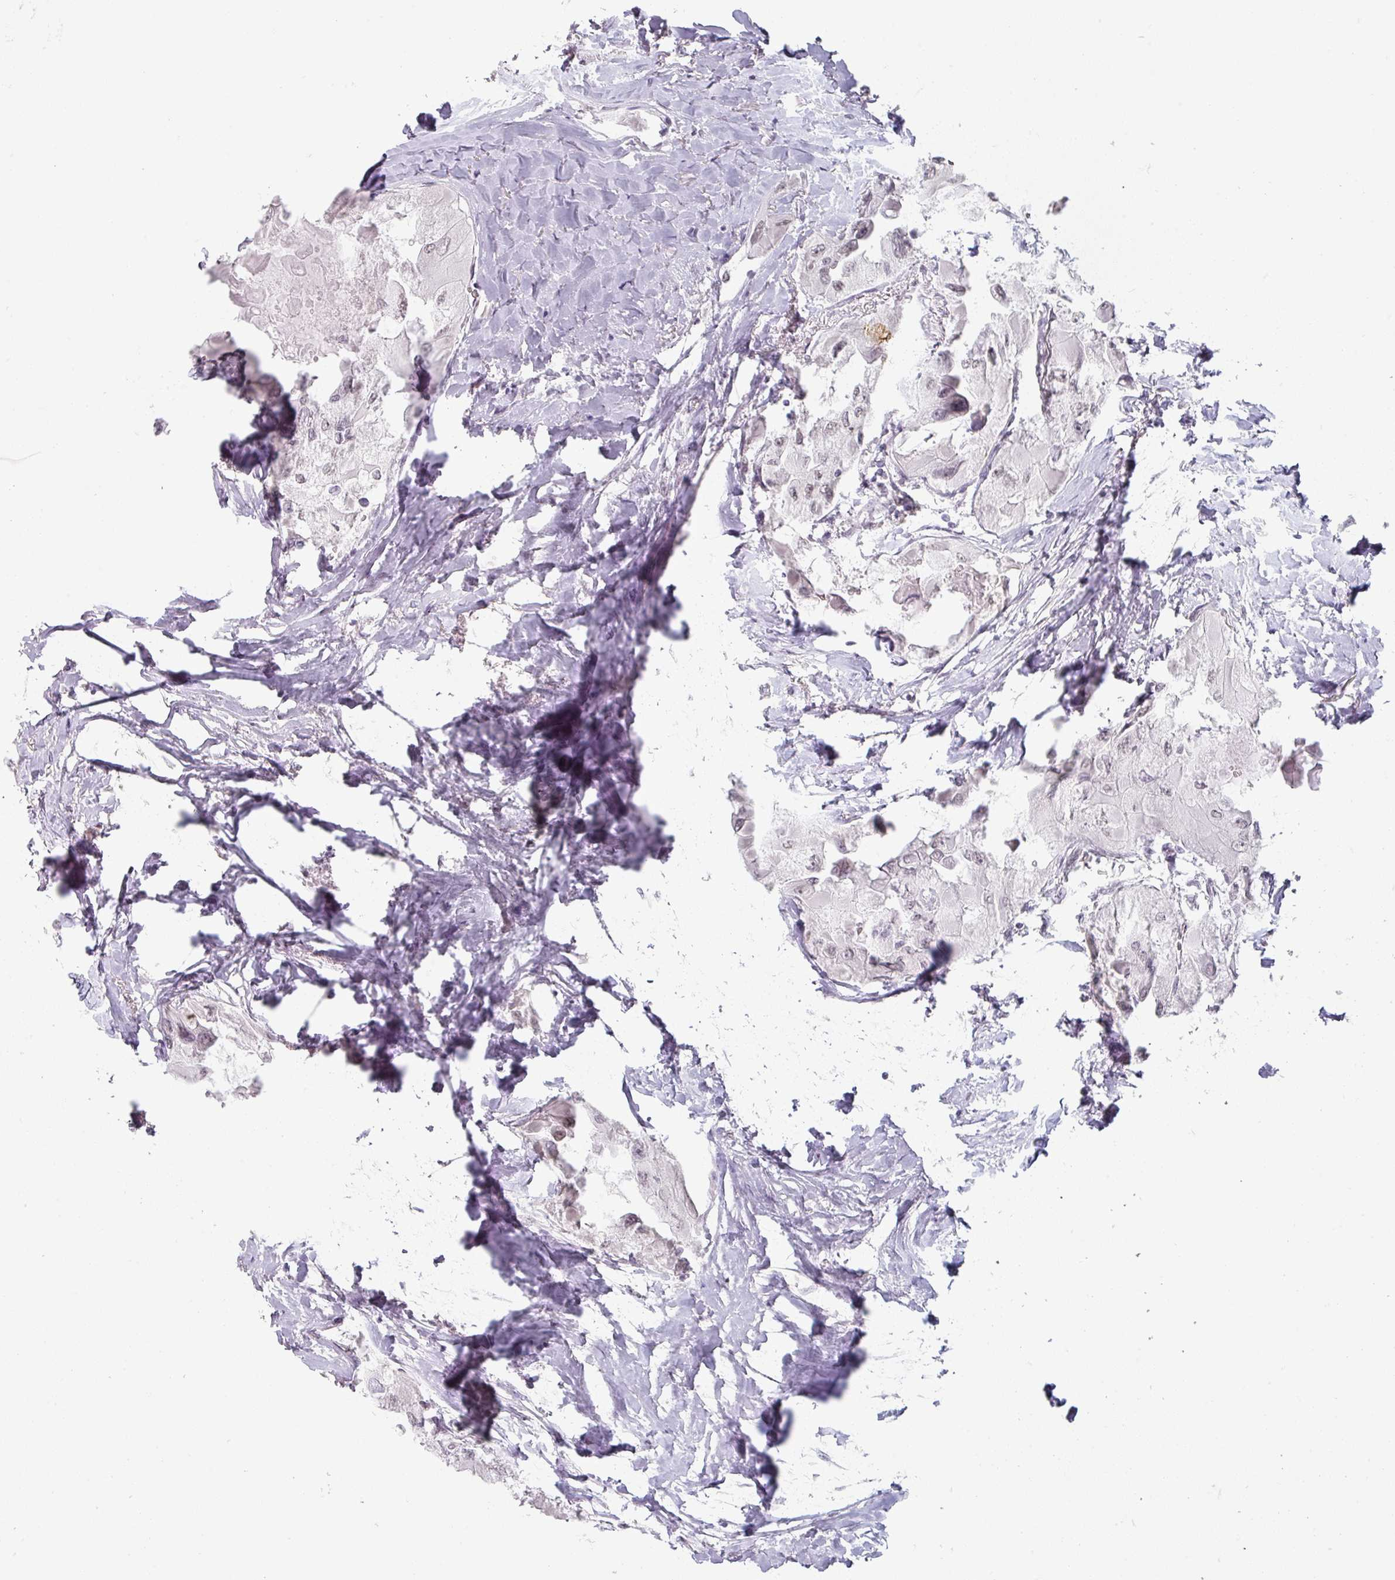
{"staining": {"intensity": "negative", "quantity": "none", "location": "none"}, "tissue": "thyroid cancer", "cell_type": "Tumor cells", "image_type": "cancer", "snomed": [{"axis": "morphology", "description": "Normal tissue, NOS"}, {"axis": "morphology", "description": "Papillary adenocarcinoma, NOS"}, {"axis": "topography", "description": "Thyroid gland"}], "caption": "Thyroid cancer stained for a protein using immunohistochemistry (IHC) demonstrates no expression tumor cells.", "gene": "SPRR1A", "patient": {"sex": "female", "age": 59}}